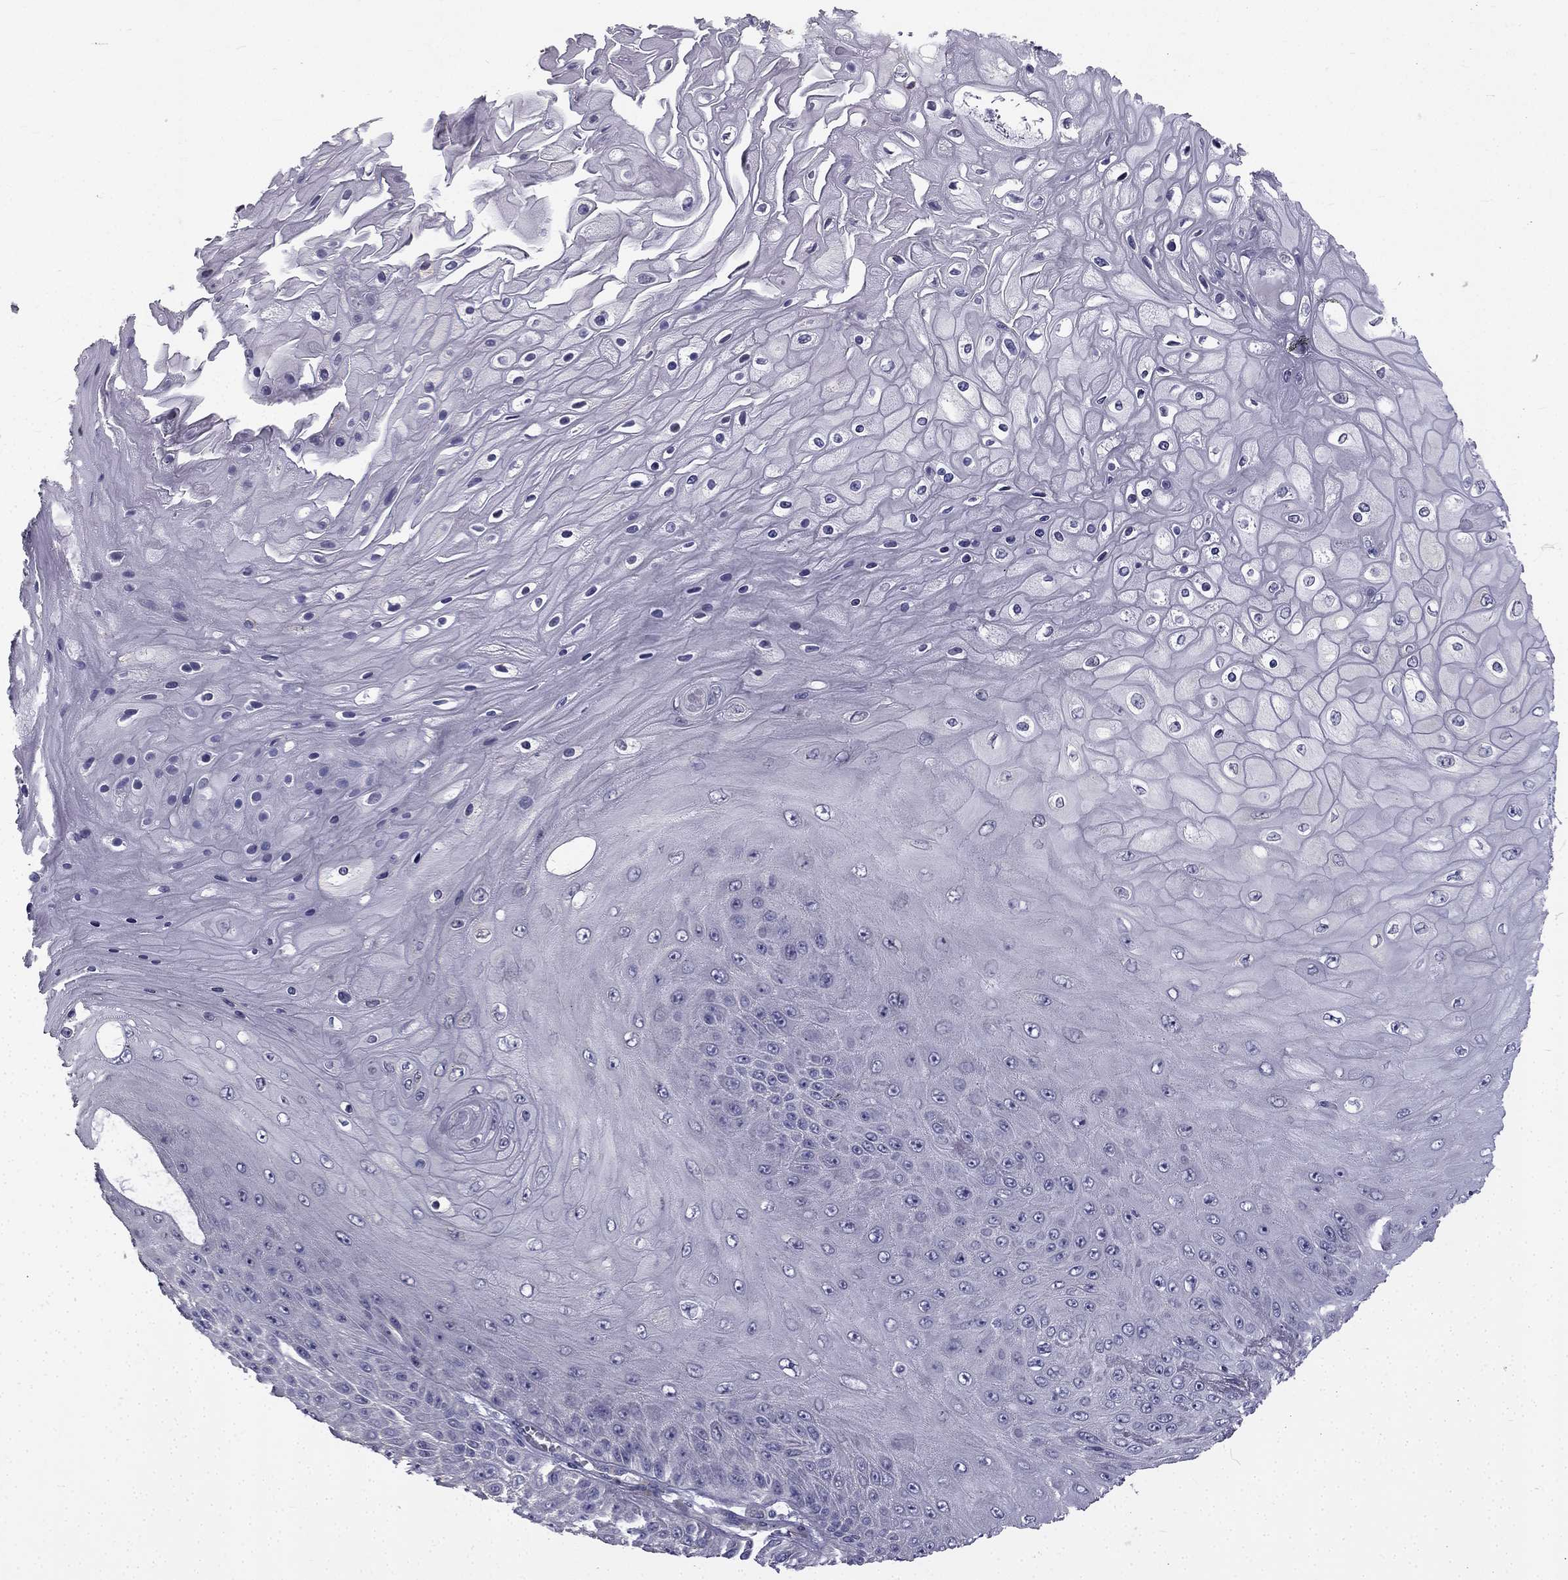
{"staining": {"intensity": "negative", "quantity": "none", "location": "none"}, "tissue": "skin cancer", "cell_type": "Tumor cells", "image_type": "cancer", "snomed": [{"axis": "morphology", "description": "Squamous cell carcinoma, NOS"}, {"axis": "topography", "description": "Skin"}], "caption": "There is no significant expression in tumor cells of skin cancer (squamous cell carcinoma).", "gene": "CCDC40", "patient": {"sex": "male", "age": 62}}